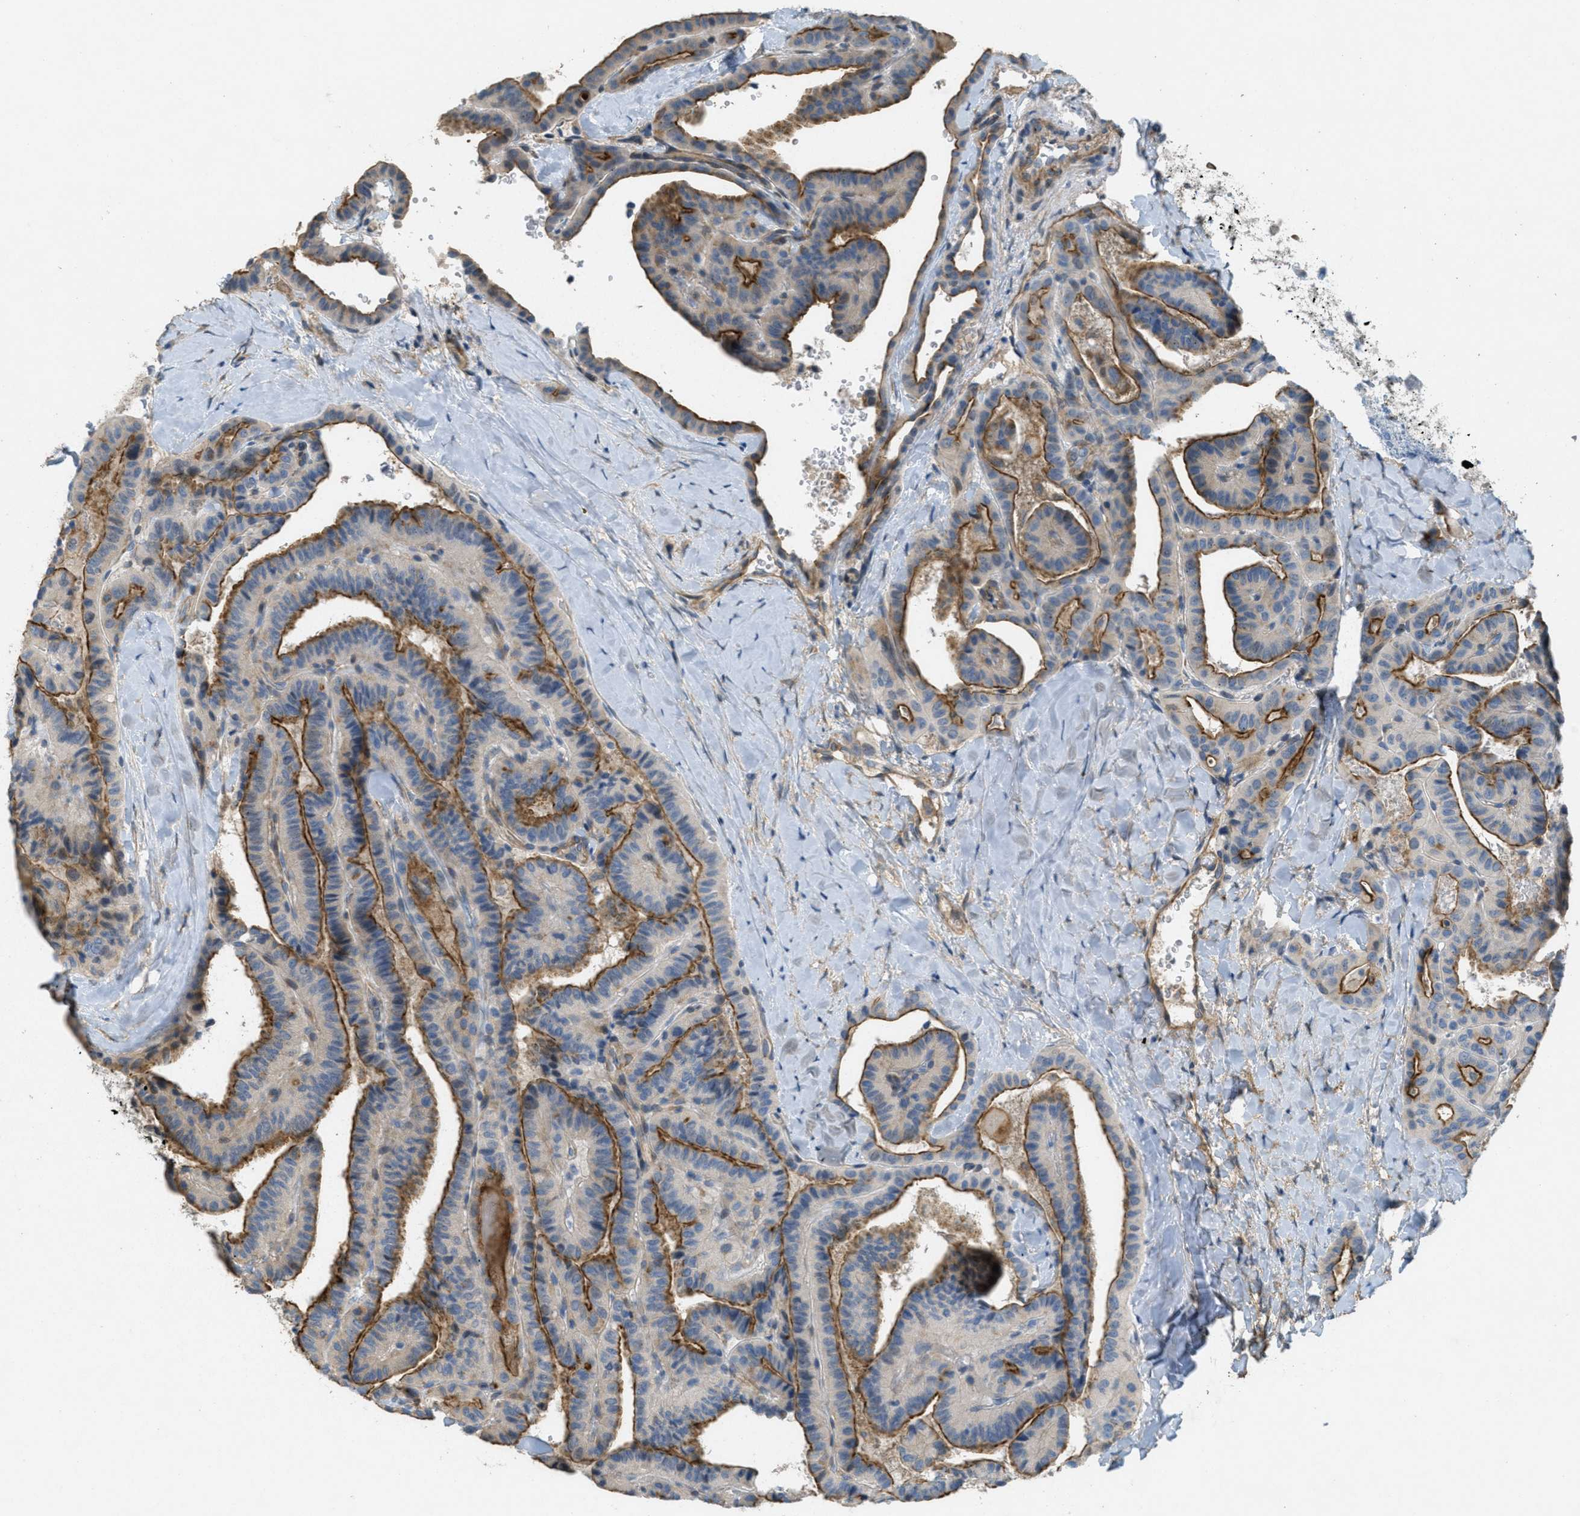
{"staining": {"intensity": "moderate", "quantity": "25%-75%", "location": "cytoplasmic/membranous"}, "tissue": "thyroid cancer", "cell_type": "Tumor cells", "image_type": "cancer", "snomed": [{"axis": "morphology", "description": "Papillary adenocarcinoma, NOS"}, {"axis": "topography", "description": "Thyroid gland"}], "caption": "Immunohistochemical staining of human thyroid cancer (papillary adenocarcinoma) demonstrates medium levels of moderate cytoplasmic/membranous protein expression in approximately 25%-75% of tumor cells.", "gene": "ADCY5", "patient": {"sex": "male", "age": 77}}